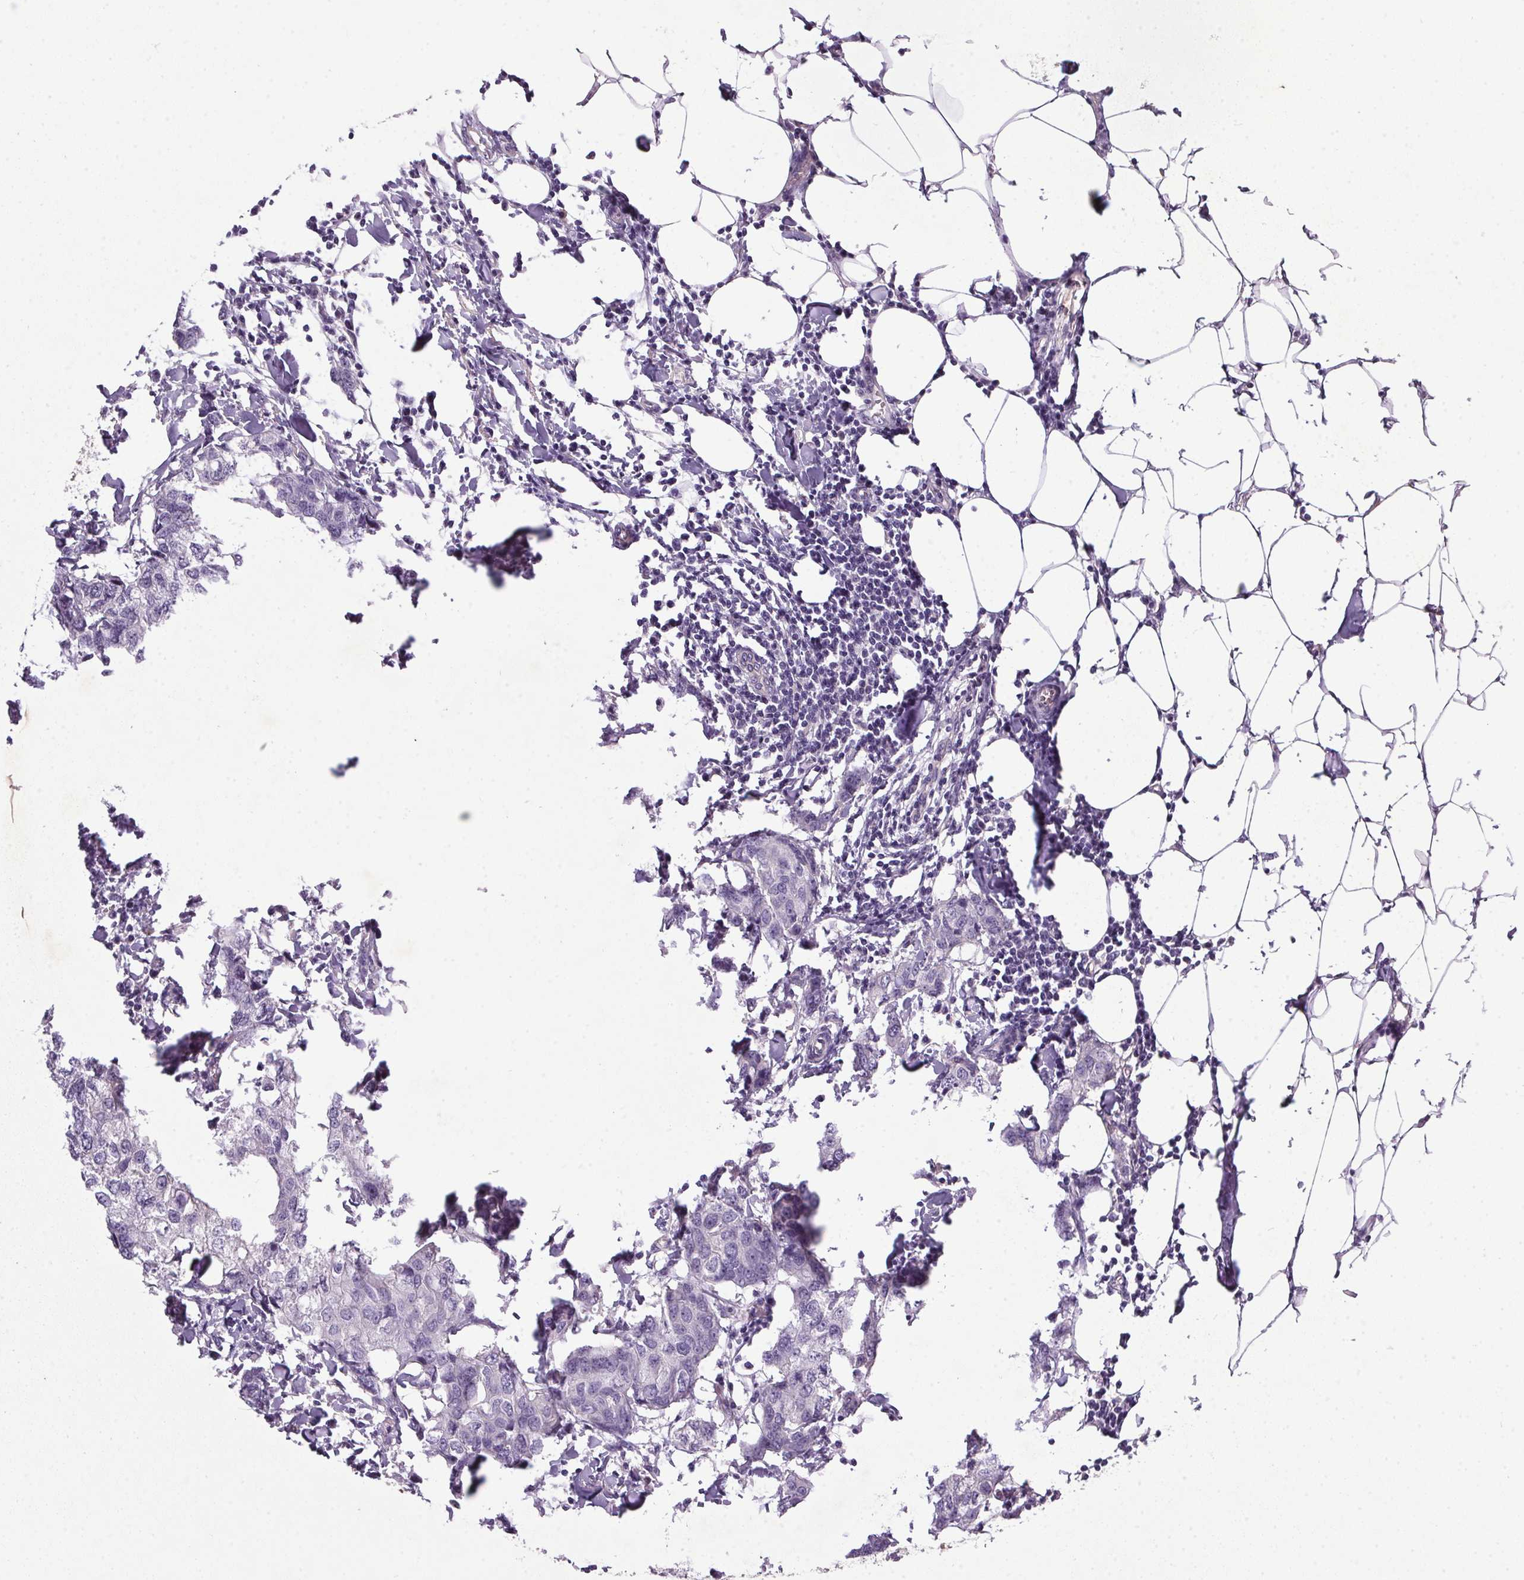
{"staining": {"intensity": "negative", "quantity": "none", "location": "none"}, "tissue": "breast cancer", "cell_type": "Tumor cells", "image_type": "cancer", "snomed": [{"axis": "morphology", "description": "Duct carcinoma"}, {"axis": "topography", "description": "Breast"}], "caption": "Tumor cells show no significant protein staining in breast cancer (intraductal carcinoma).", "gene": "APOC4", "patient": {"sex": "female", "age": 27}}